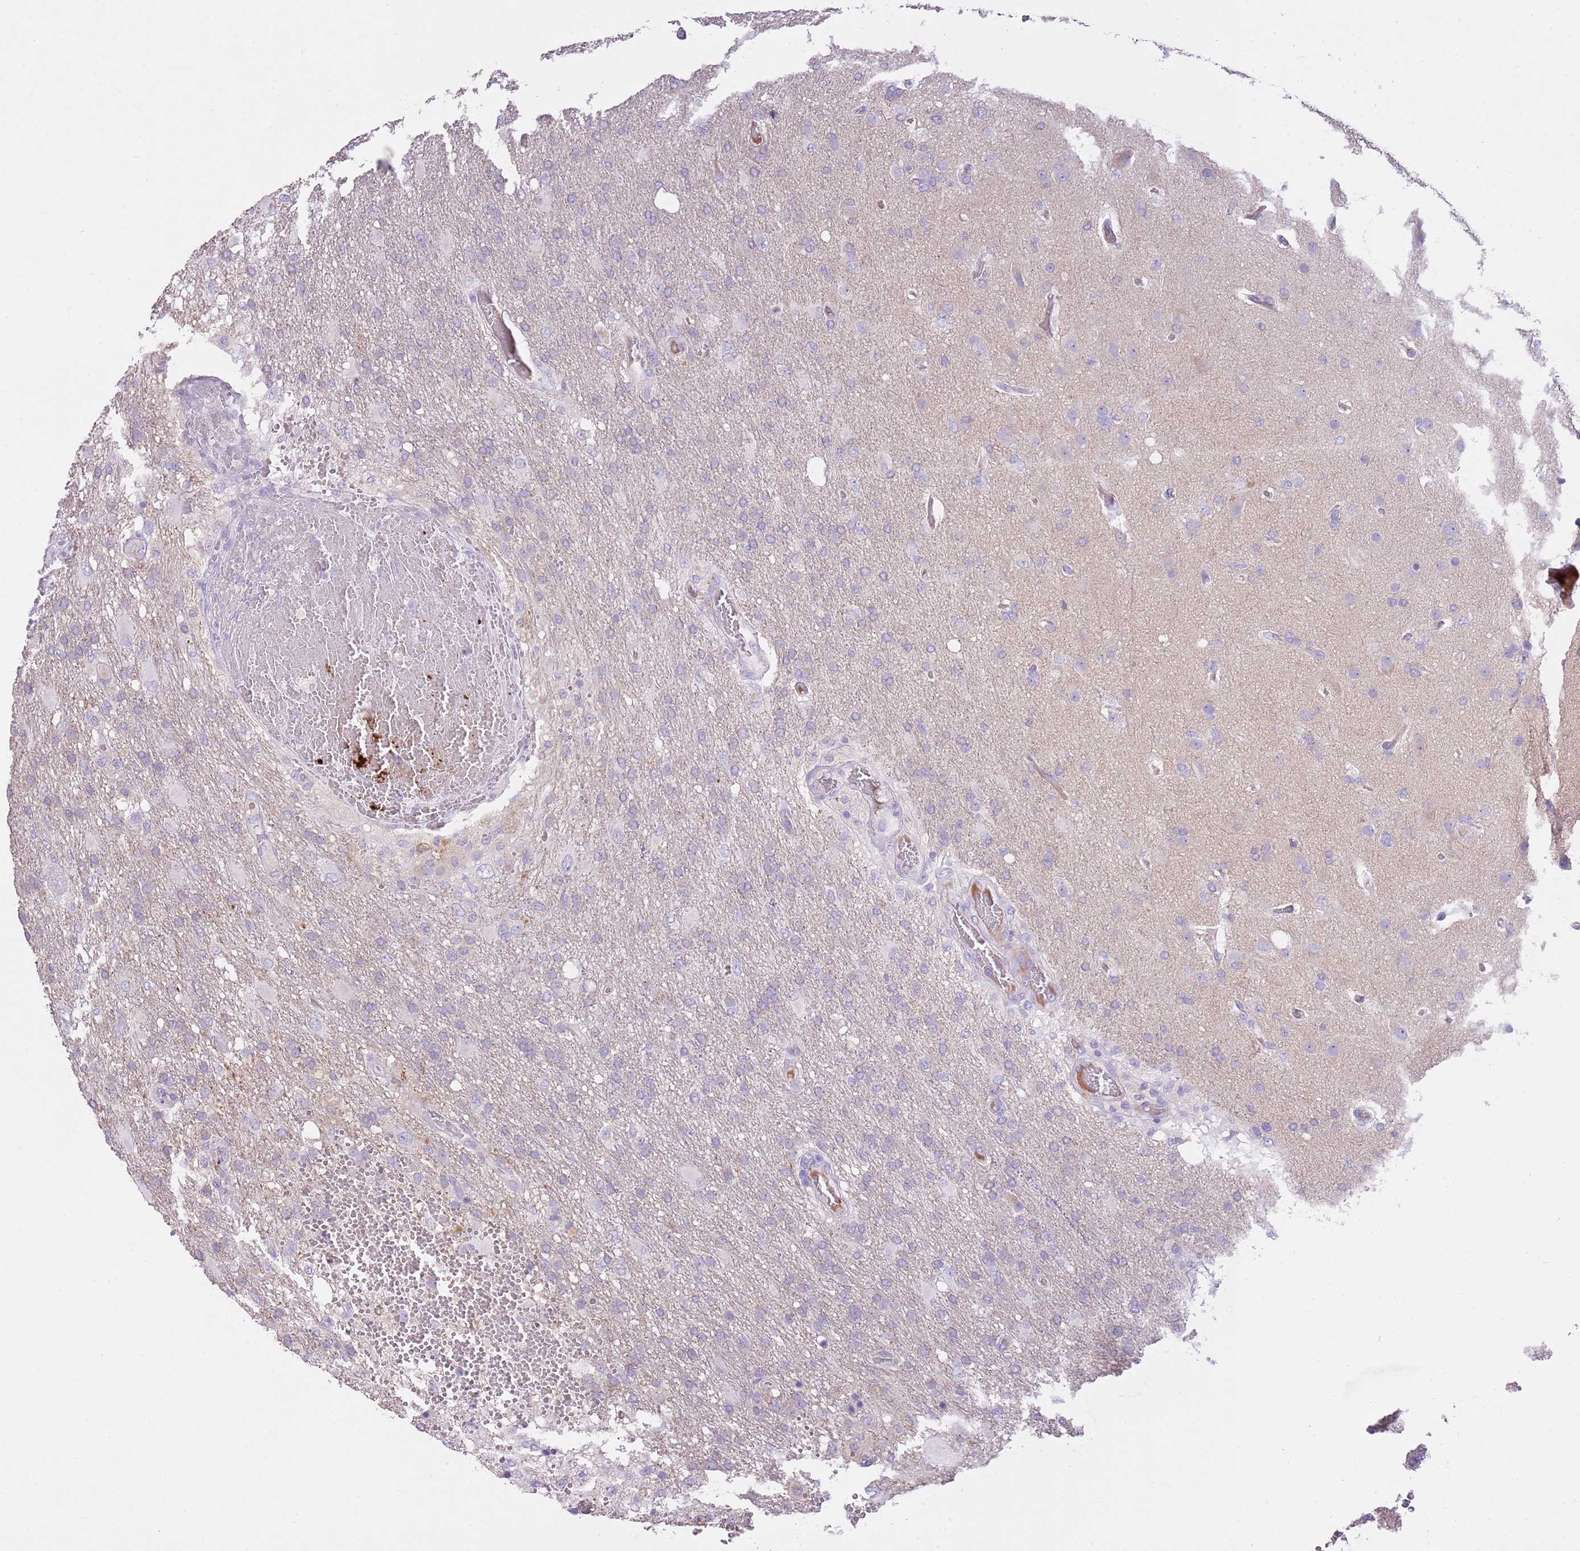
{"staining": {"intensity": "negative", "quantity": "none", "location": "none"}, "tissue": "glioma", "cell_type": "Tumor cells", "image_type": "cancer", "snomed": [{"axis": "morphology", "description": "Glioma, malignant, High grade"}, {"axis": "topography", "description": "Brain"}], "caption": "This is an IHC photomicrograph of human glioma. There is no positivity in tumor cells.", "gene": "CLEC2A", "patient": {"sex": "female", "age": 74}}